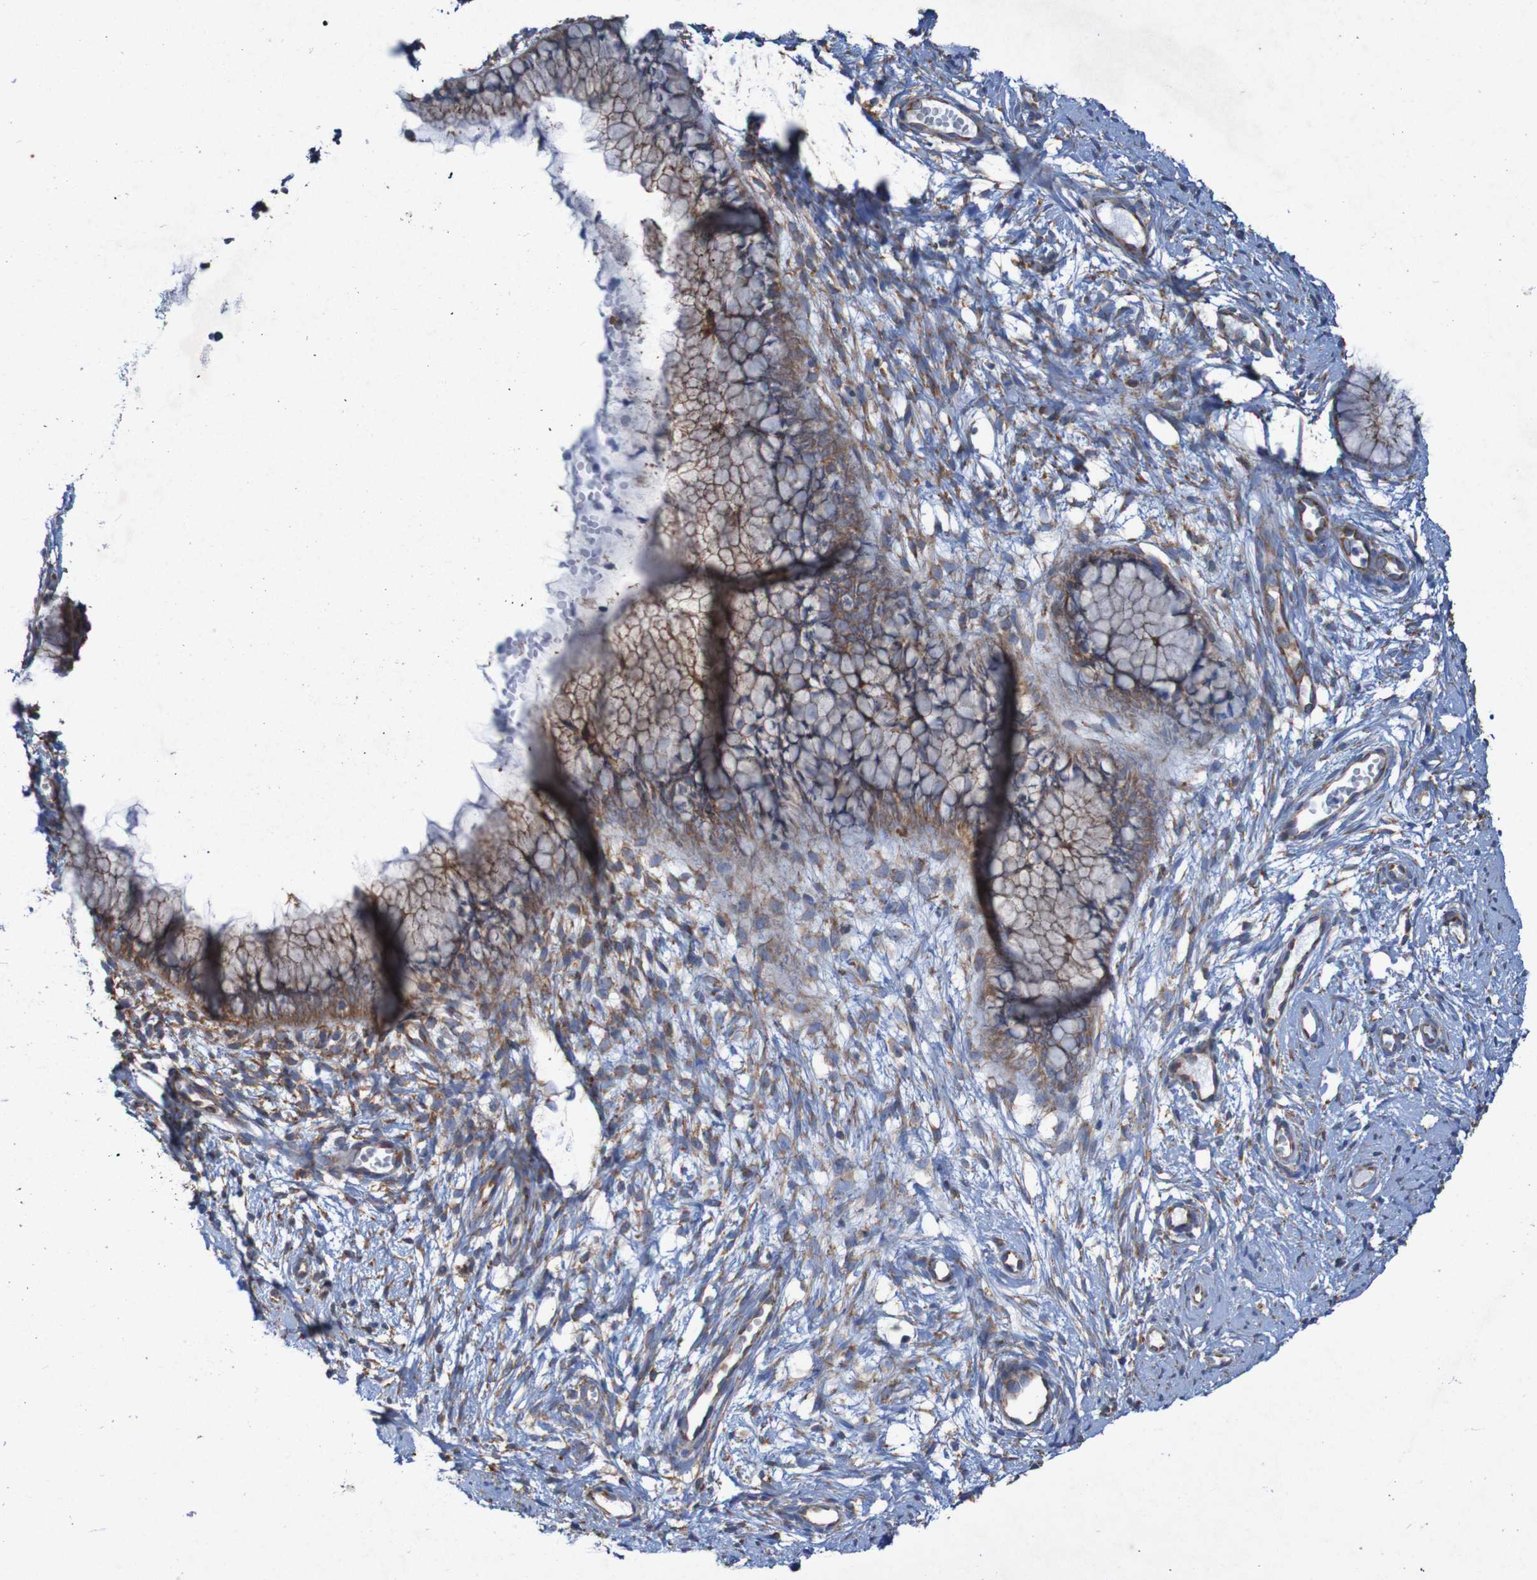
{"staining": {"intensity": "moderate", "quantity": ">75%", "location": "cytoplasmic/membranous"}, "tissue": "cervix", "cell_type": "Glandular cells", "image_type": "normal", "snomed": [{"axis": "morphology", "description": "Normal tissue, NOS"}, {"axis": "topography", "description": "Cervix"}], "caption": "Cervix was stained to show a protein in brown. There is medium levels of moderate cytoplasmic/membranous positivity in about >75% of glandular cells. The staining was performed using DAB (3,3'-diaminobenzidine), with brown indicating positive protein expression. Nuclei are stained blue with hematoxylin.", "gene": "RPL10L", "patient": {"sex": "female", "age": 65}}